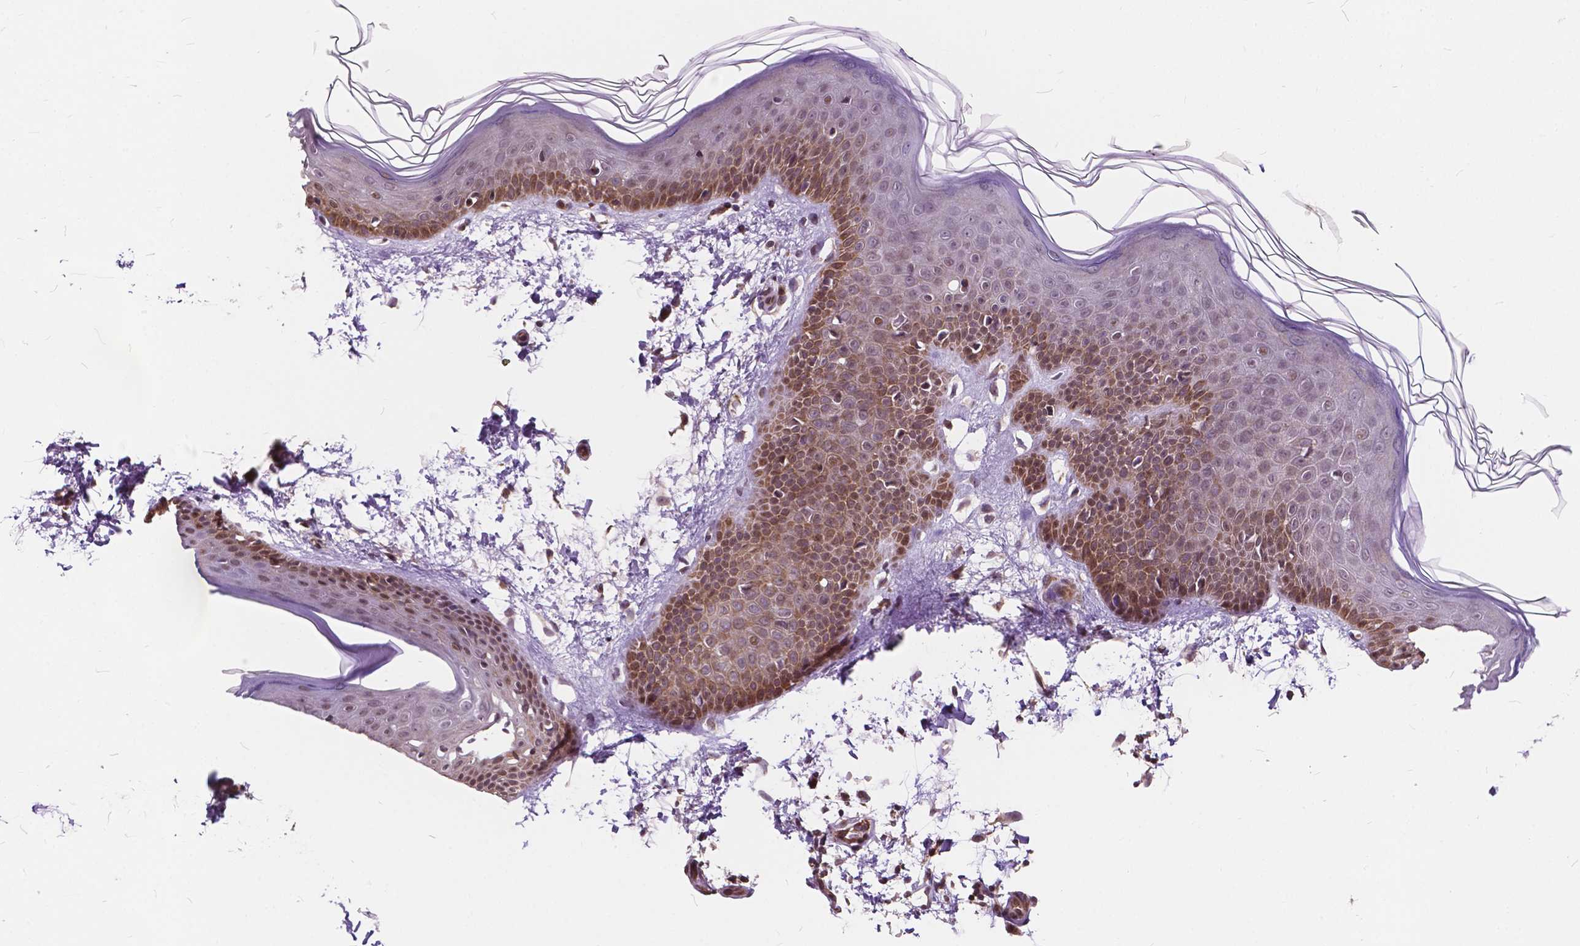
{"staining": {"intensity": "moderate", "quantity": ">75%", "location": "cytoplasmic/membranous"}, "tissue": "skin", "cell_type": "Fibroblasts", "image_type": "normal", "snomed": [{"axis": "morphology", "description": "Normal tissue, NOS"}, {"axis": "topography", "description": "Skin"}], "caption": "A medium amount of moderate cytoplasmic/membranous positivity is identified in about >75% of fibroblasts in normal skin. (Stains: DAB (3,3'-diaminobenzidine) in brown, nuclei in blue, Microscopy: brightfield microscopy at high magnification).", "gene": "INPP5E", "patient": {"sex": "female", "age": 62}}